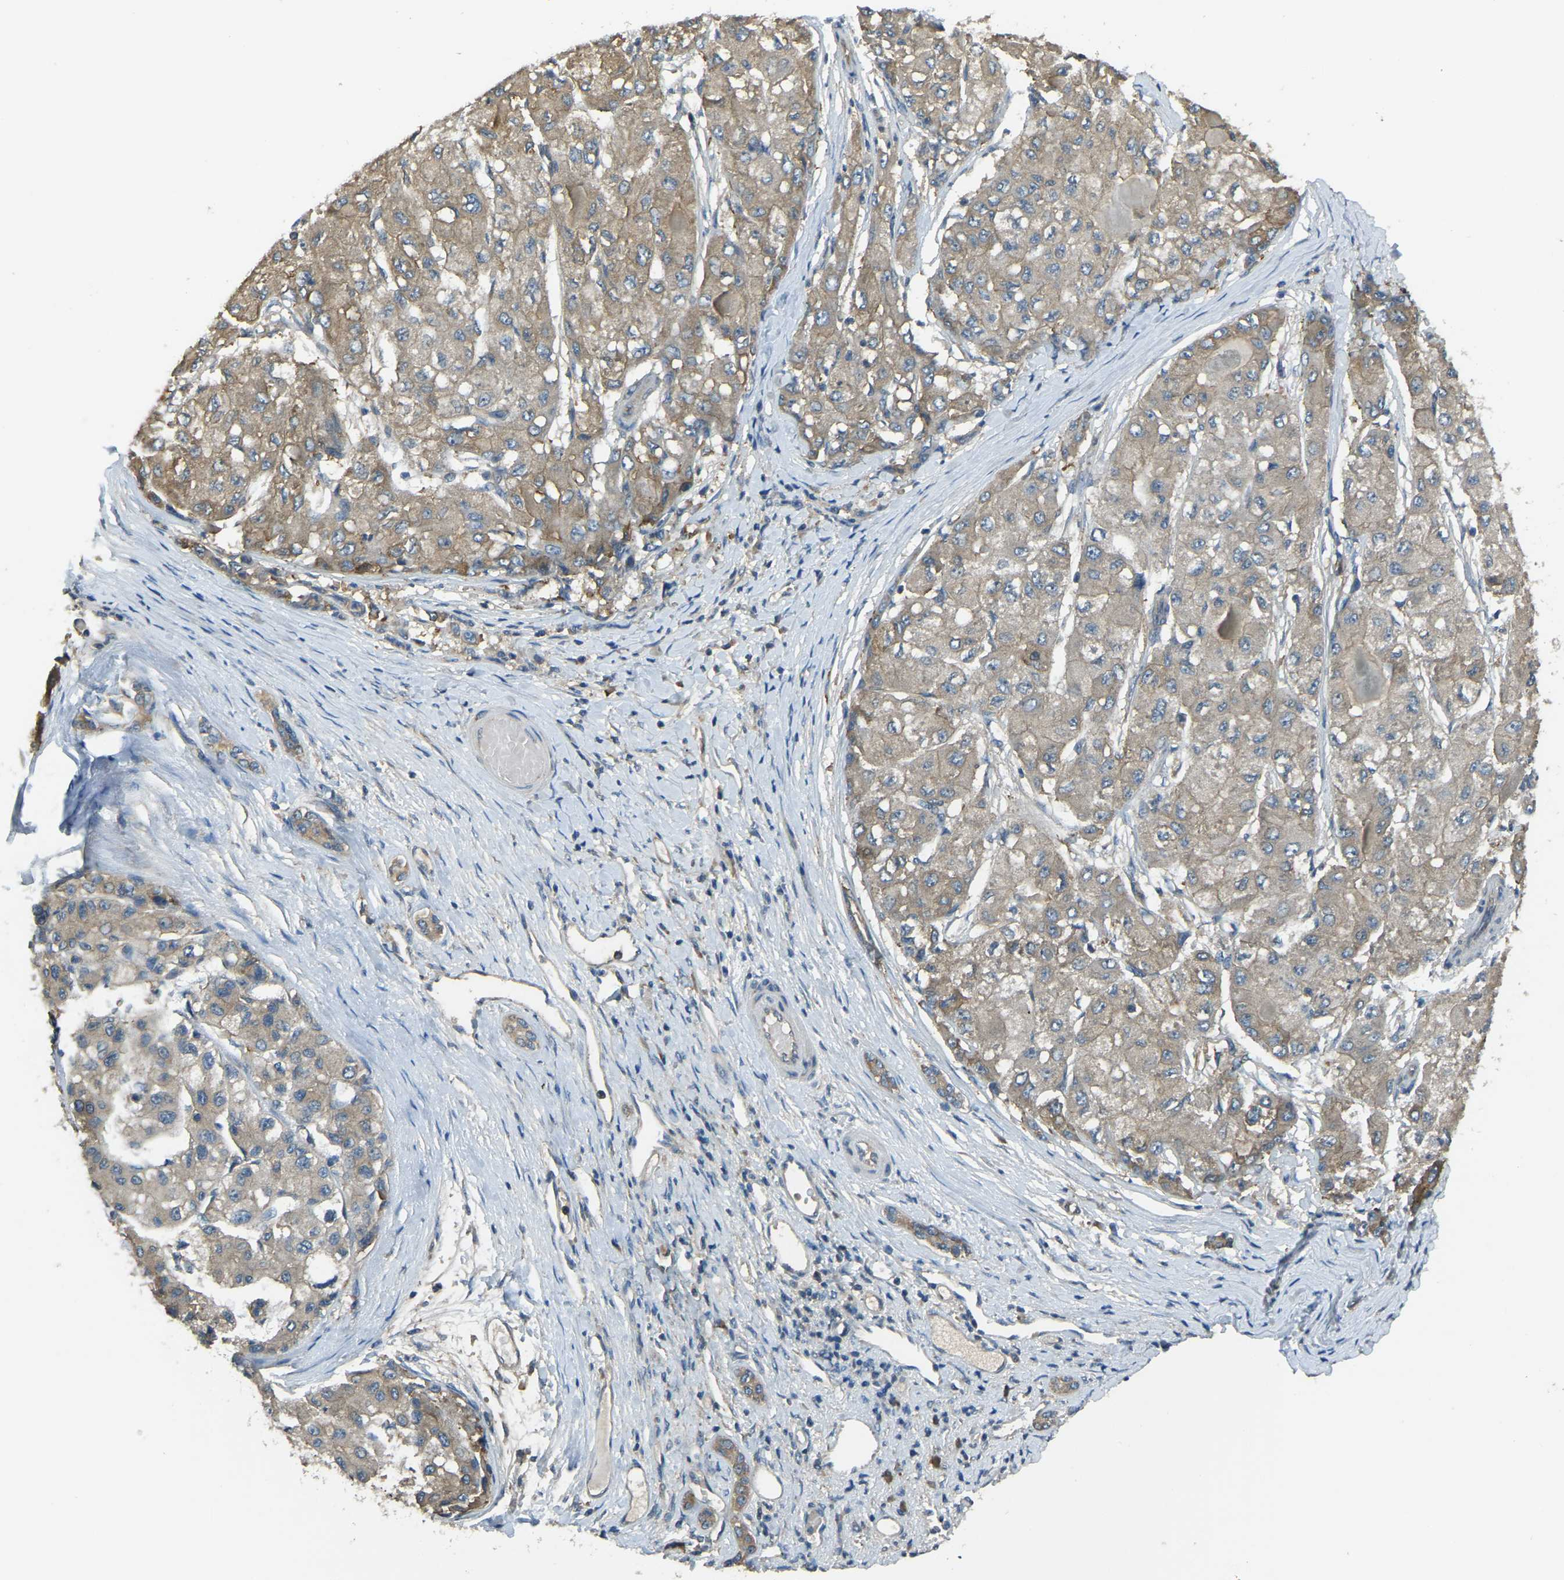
{"staining": {"intensity": "moderate", "quantity": "25%-75%", "location": "cytoplasmic/membranous"}, "tissue": "liver cancer", "cell_type": "Tumor cells", "image_type": "cancer", "snomed": [{"axis": "morphology", "description": "Carcinoma, Hepatocellular, NOS"}, {"axis": "topography", "description": "Liver"}], "caption": "A micrograph showing moderate cytoplasmic/membranous expression in approximately 25%-75% of tumor cells in hepatocellular carcinoma (liver), as visualized by brown immunohistochemical staining.", "gene": "AIMP1", "patient": {"sex": "male", "age": 80}}